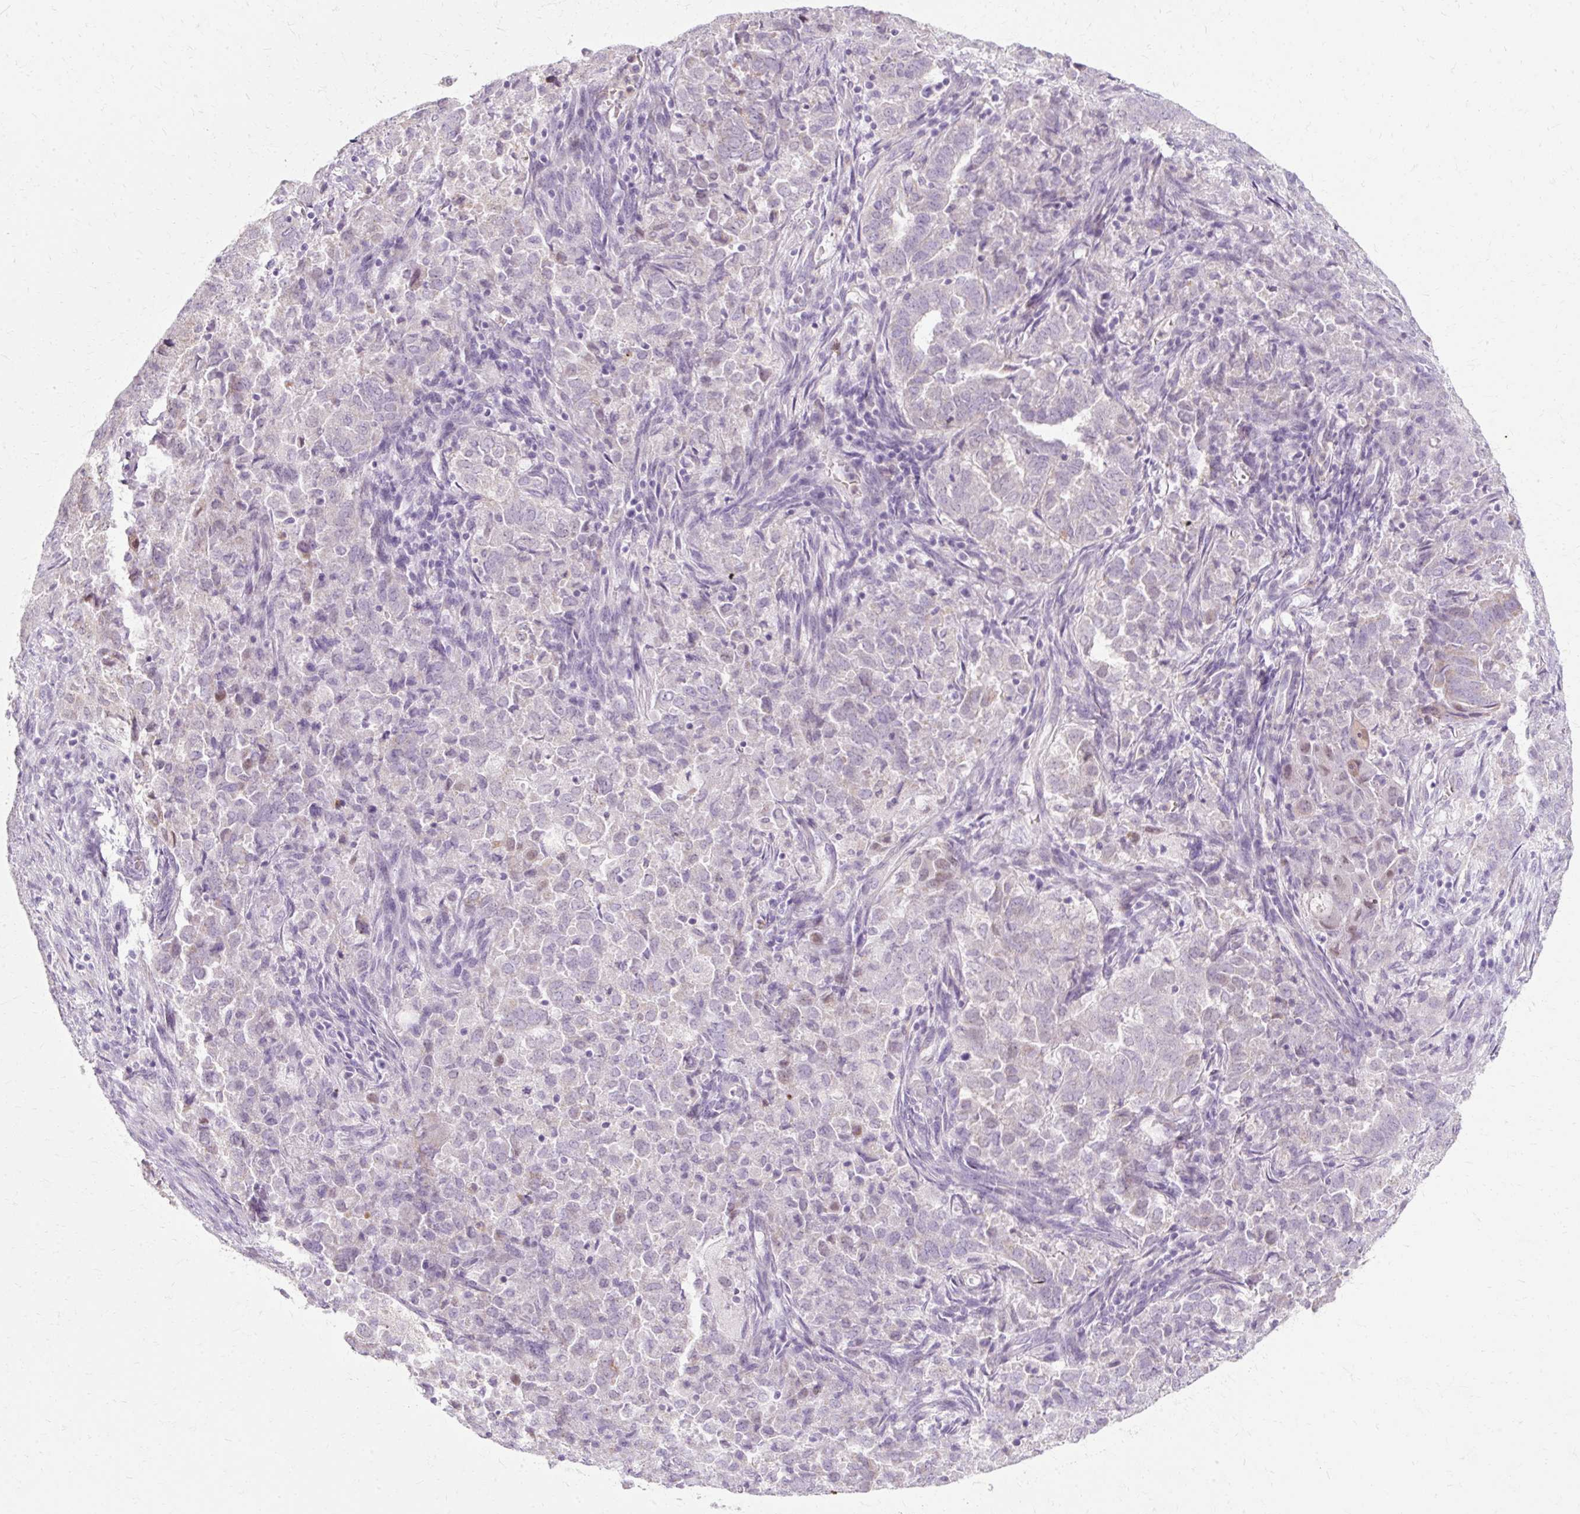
{"staining": {"intensity": "weak", "quantity": "<25%", "location": "cytoplasmic/membranous,nuclear"}, "tissue": "endometrial cancer", "cell_type": "Tumor cells", "image_type": "cancer", "snomed": [{"axis": "morphology", "description": "Adenocarcinoma, NOS"}, {"axis": "topography", "description": "Endometrium"}], "caption": "Image shows no significant protein positivity in tumor cells of endometrial adenocarcinoma.", "gene": "HSD11B1", "patient": {"sex": "female", "age": 72}}